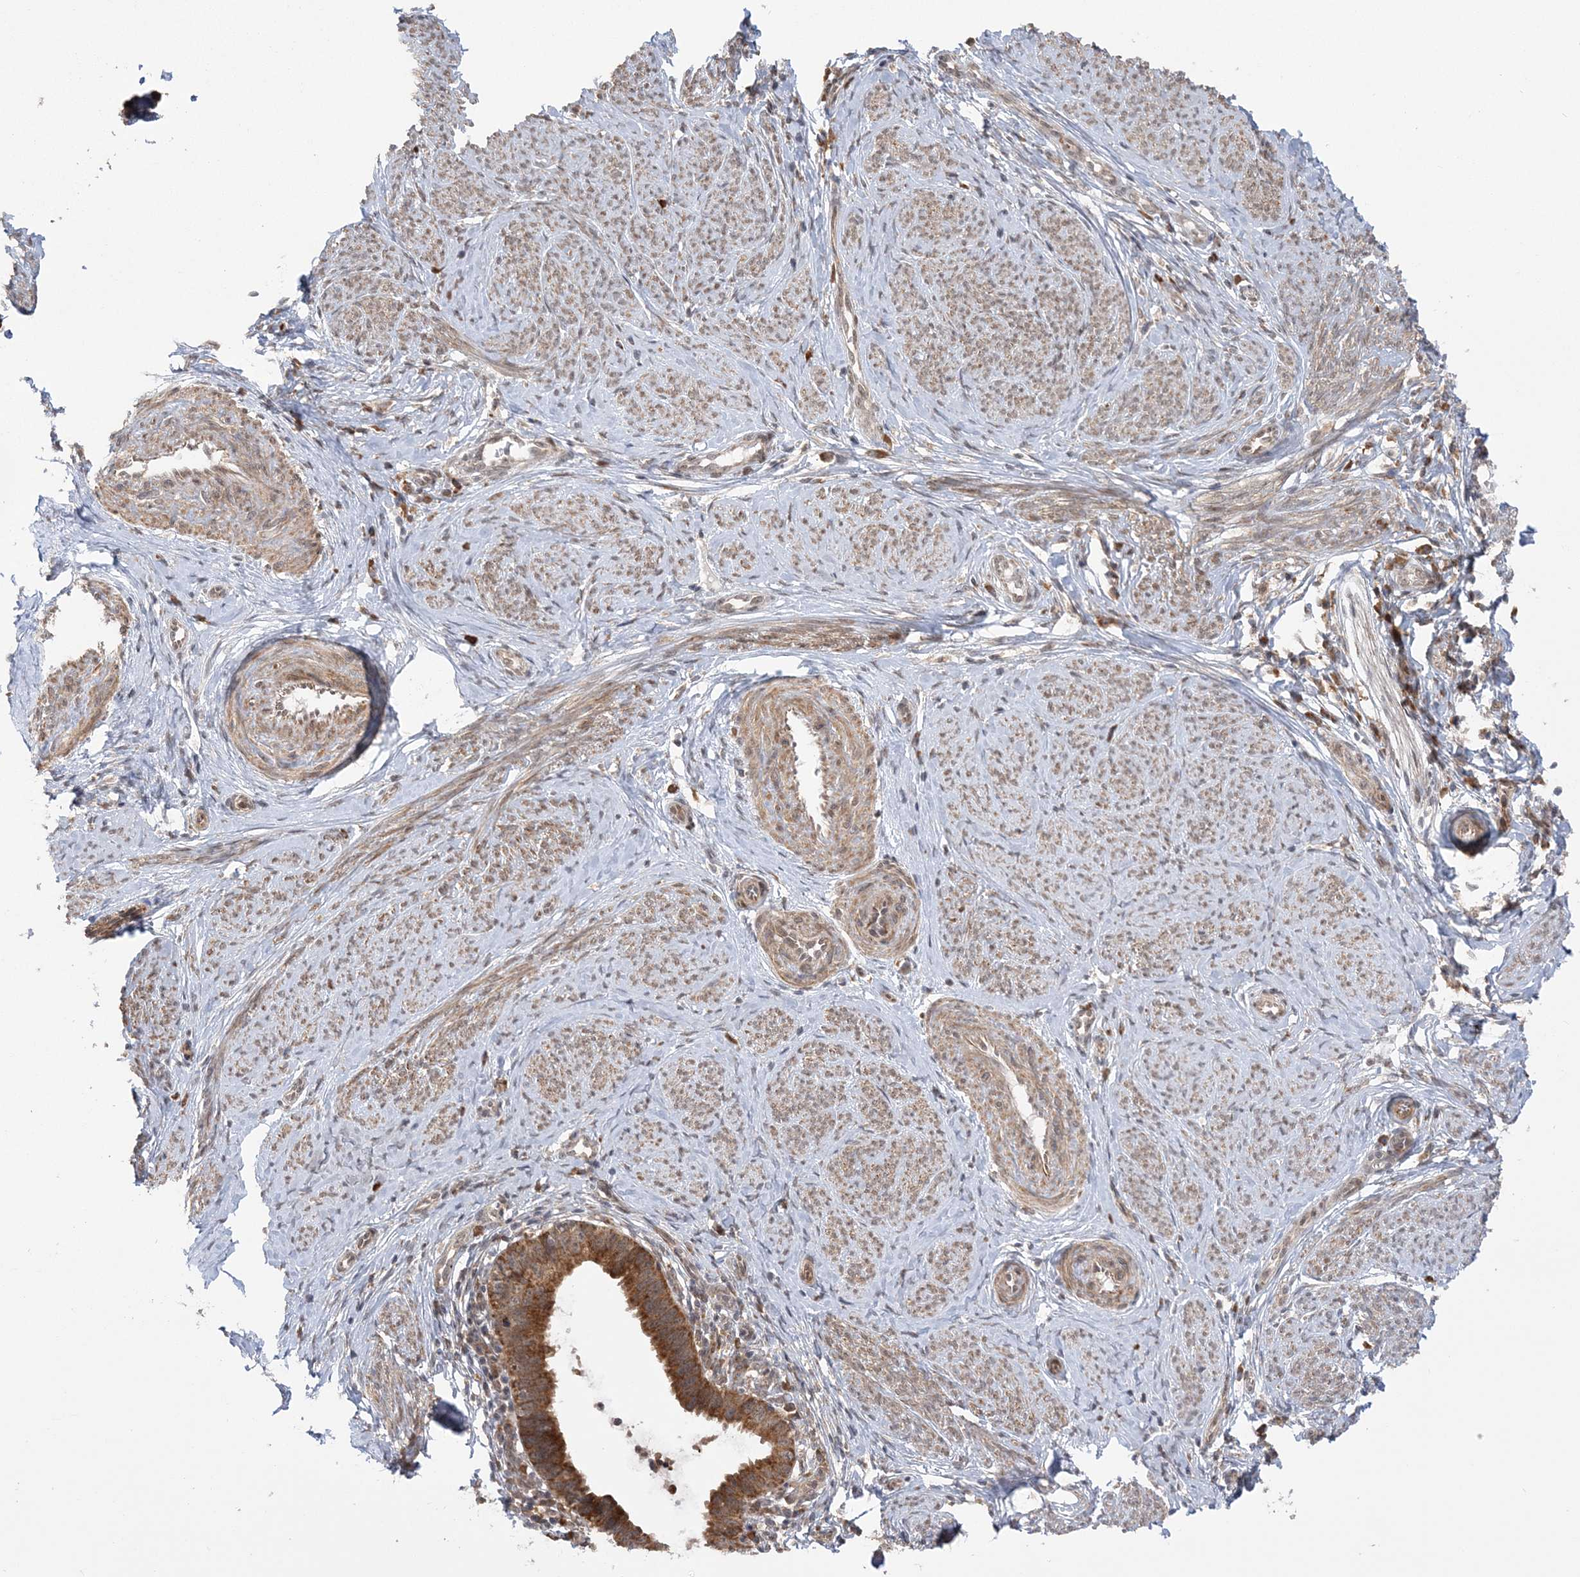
{"staining": {"intensity": "strong", "quantity": ">75%", "location": "cytoplasmic/membranous"}, "tissue": "cervical cancer", "cell_type": "Tumor cells", "image_type": "cancer", "snomed": [{"axis": "morphology", "description": "Adenocarcinoma, NOS"}, {"axis": "topography", "description": "Cervix"}], "caption": "Adenocarcinoma (cervical) stained with DAB immunohistochemistry (IHC) shows high levels of strong cytoplasmic/membranous expression in about >75% of tumor cells.", "gene": "MRPL47", "patient": {"sex": "female", "age": 36}}